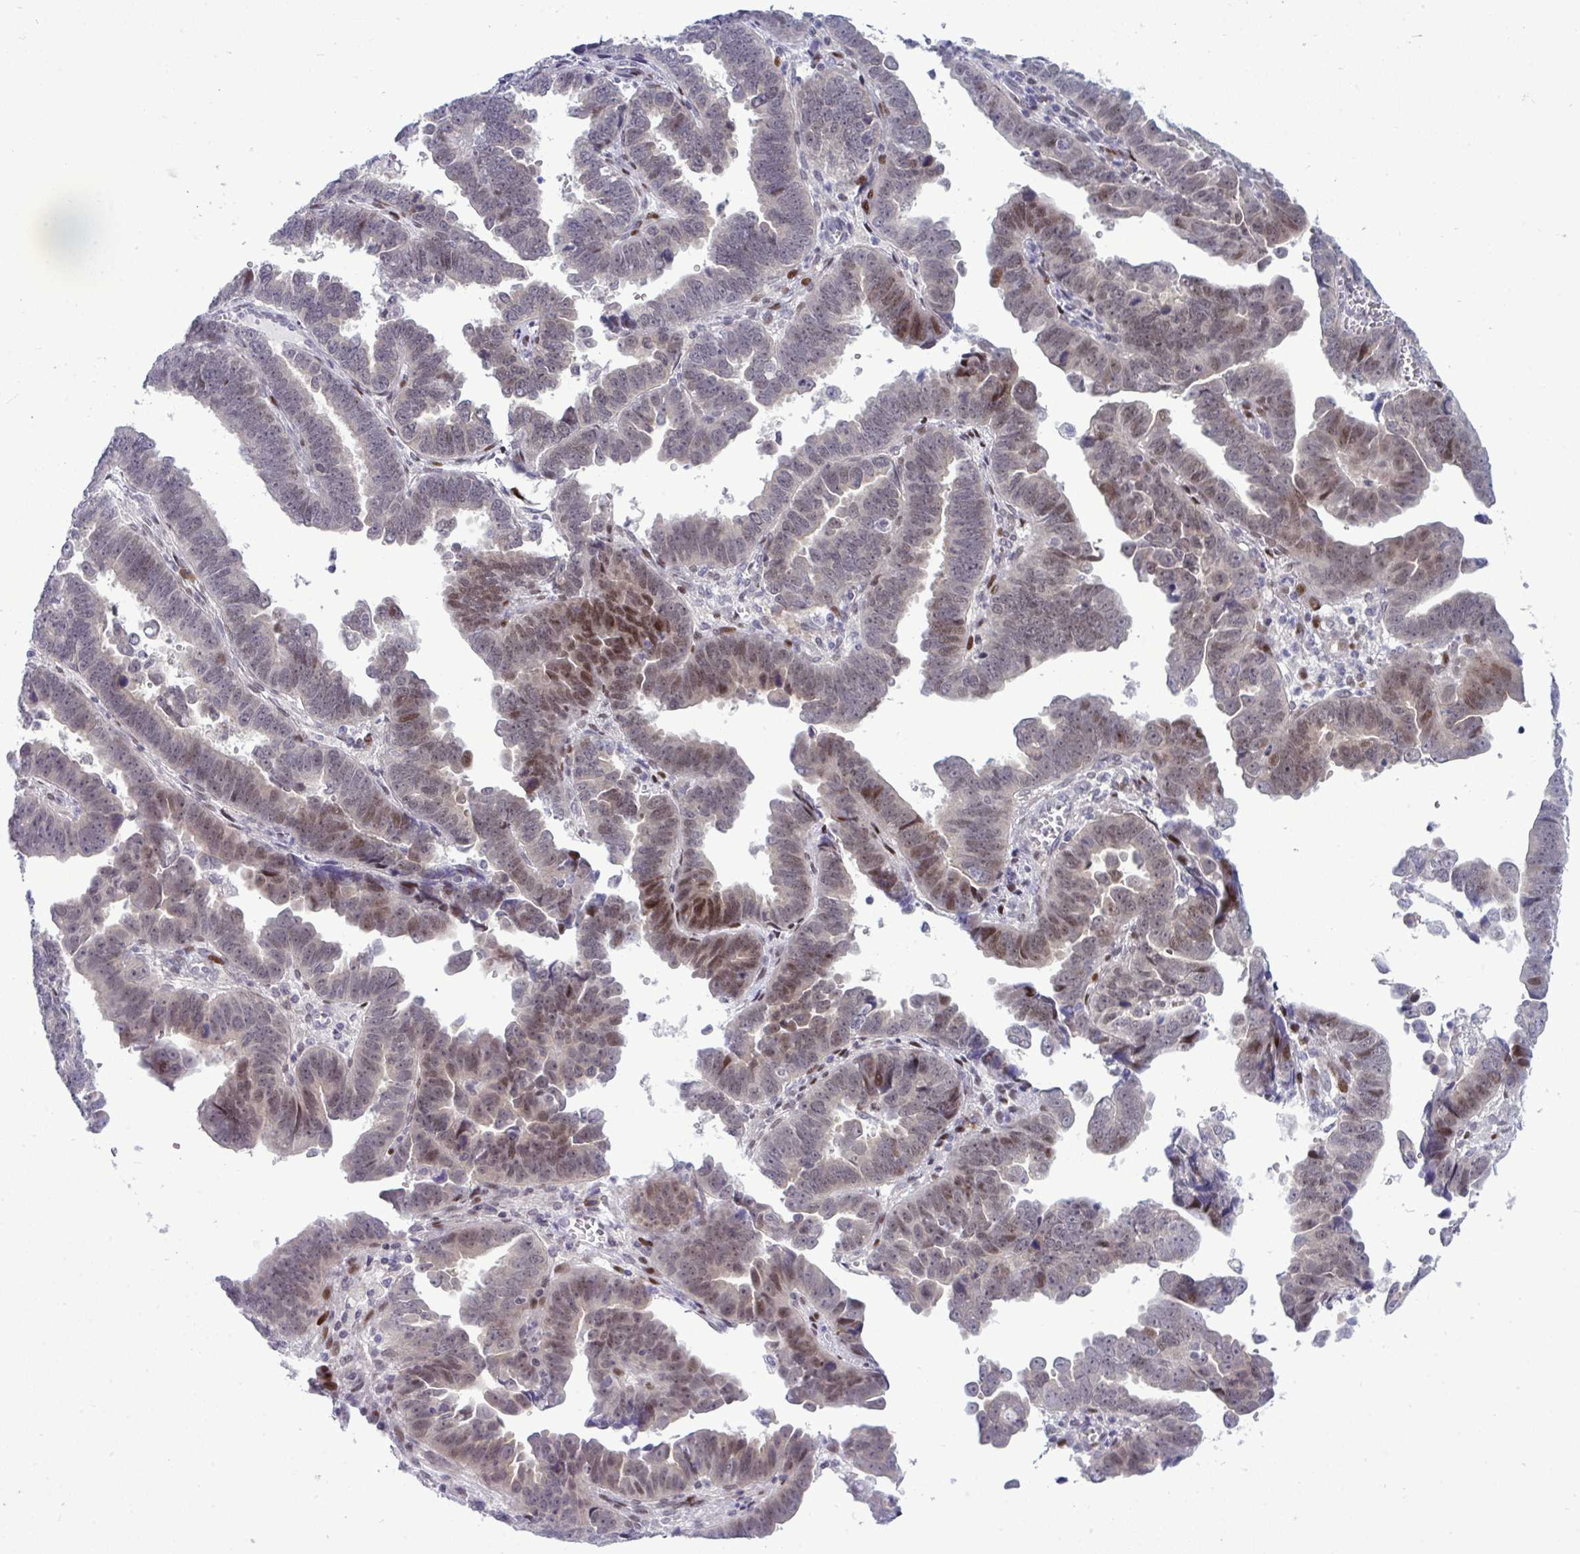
{"staining": {"intensity": "moderate", "quantity": "<25%", "location": "nuclear"}, "tissue": "endometrial cancer", "cell_type": "Tumor cells", "image_type": "cancer", "snomed": [{"axis": "morphology", "description": "Adenocarcinoma, NOS"}, {"axis": "topography", "description": "Endometrium"}], "caption": "High-power microscopy captured an IHC photomicrograph of endometrial cancer (adenocarcinoma), revealing moderate nuclear staining in approximately <25% of tumor cells.", "gene": "TAB1", "patient": {"sex": "female", "age": 75}}